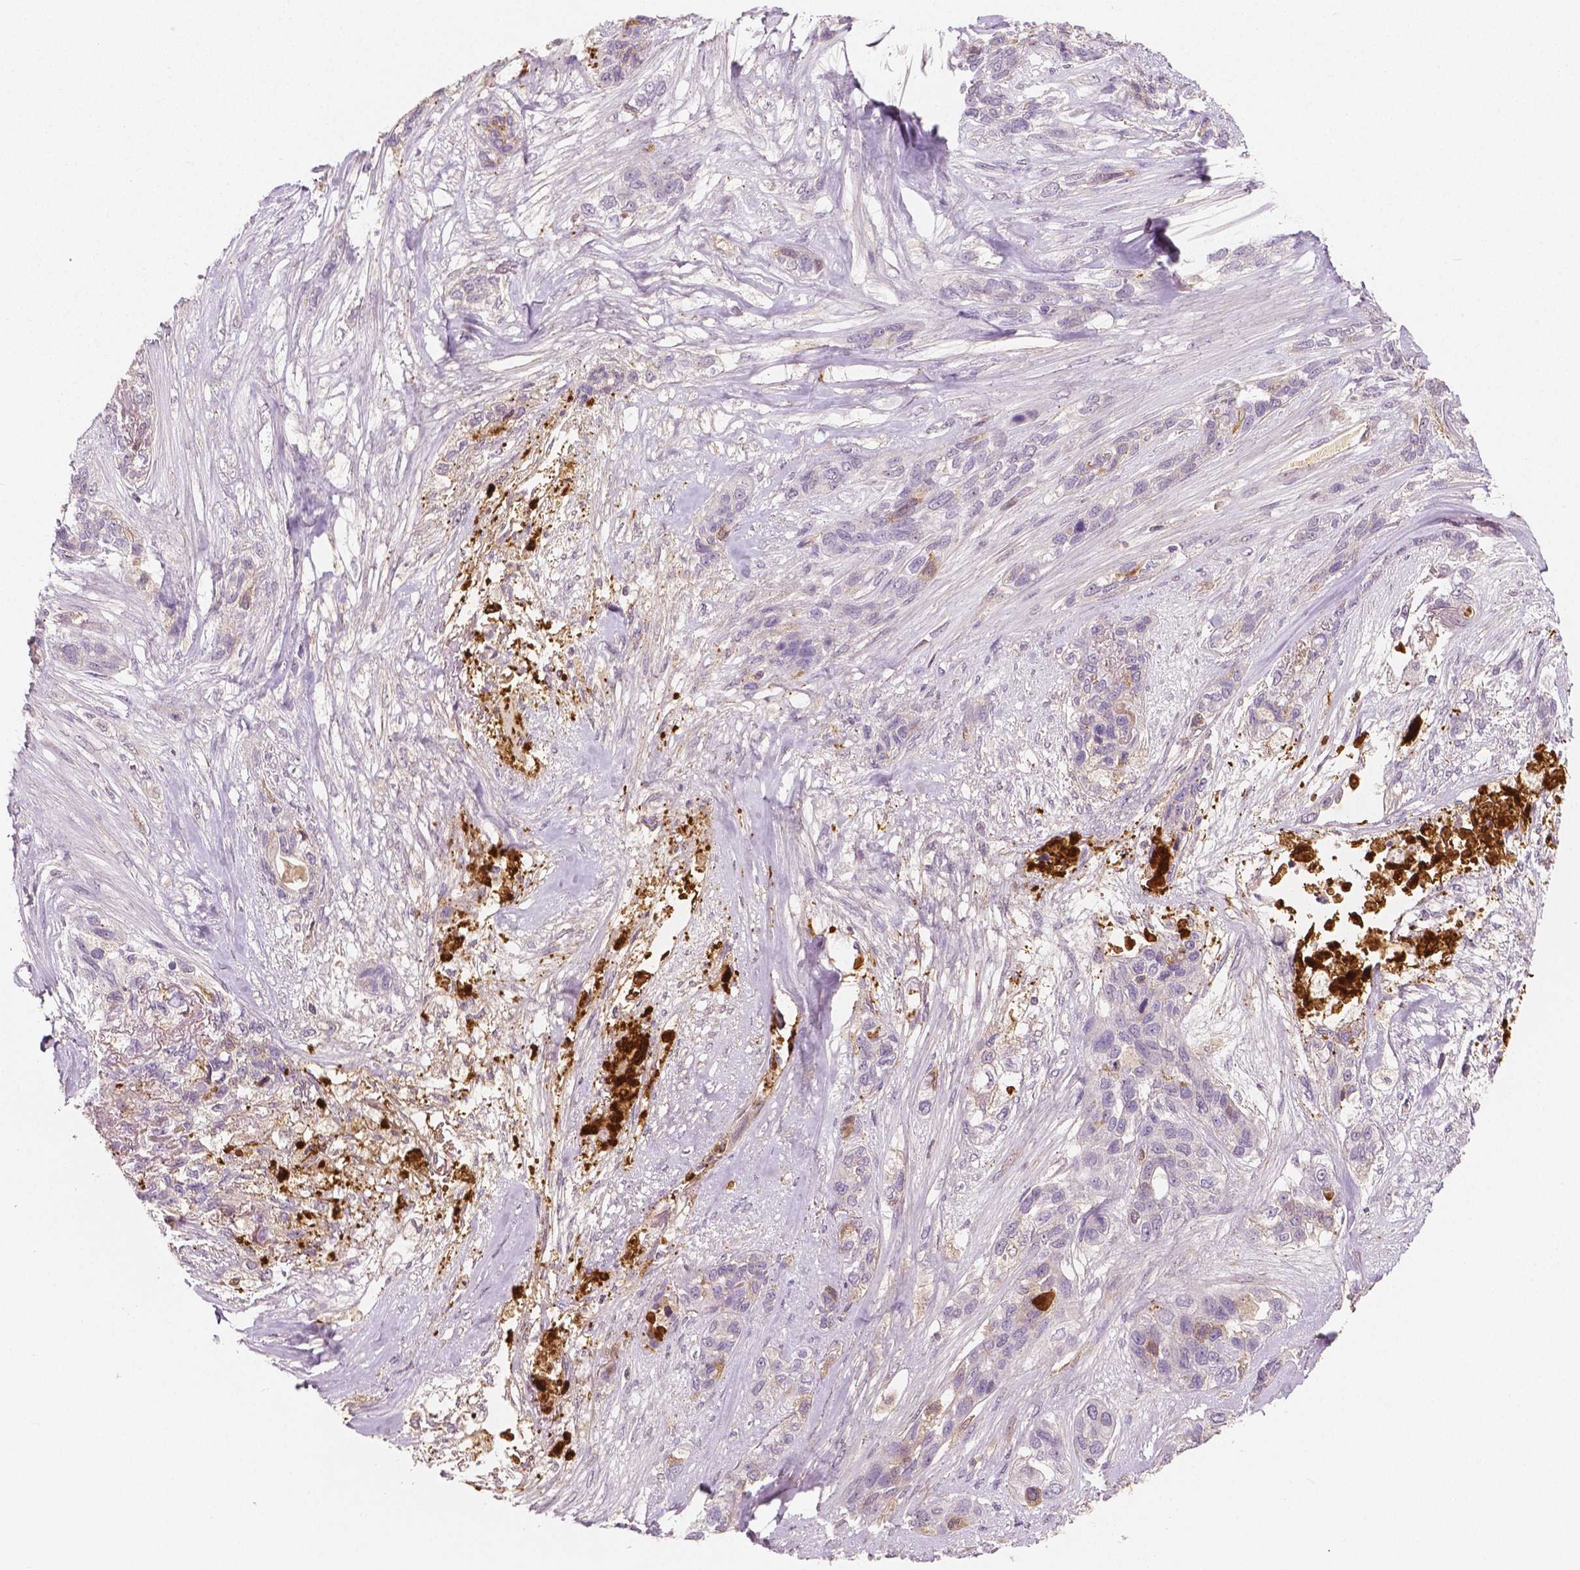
{"staining": {"intensity": "negative", "quantity": "none", "location": "none"}, "tissue": "lung cancer", "cell_type": "Tumor cells", "image_type": "cancer", "snomed": [{"axis": "morphology", "description": "Squamous cell carcinoma, NOS"}, {"axis": "topography", "description": "Lung"}], "caption": "DAB immunohistochemical staining of human squamous cell carcinoma (lung) reveals no significant expression in tumor cells.", "gene": "APOA4", "patient": {"sex": "female", "age": 70}}